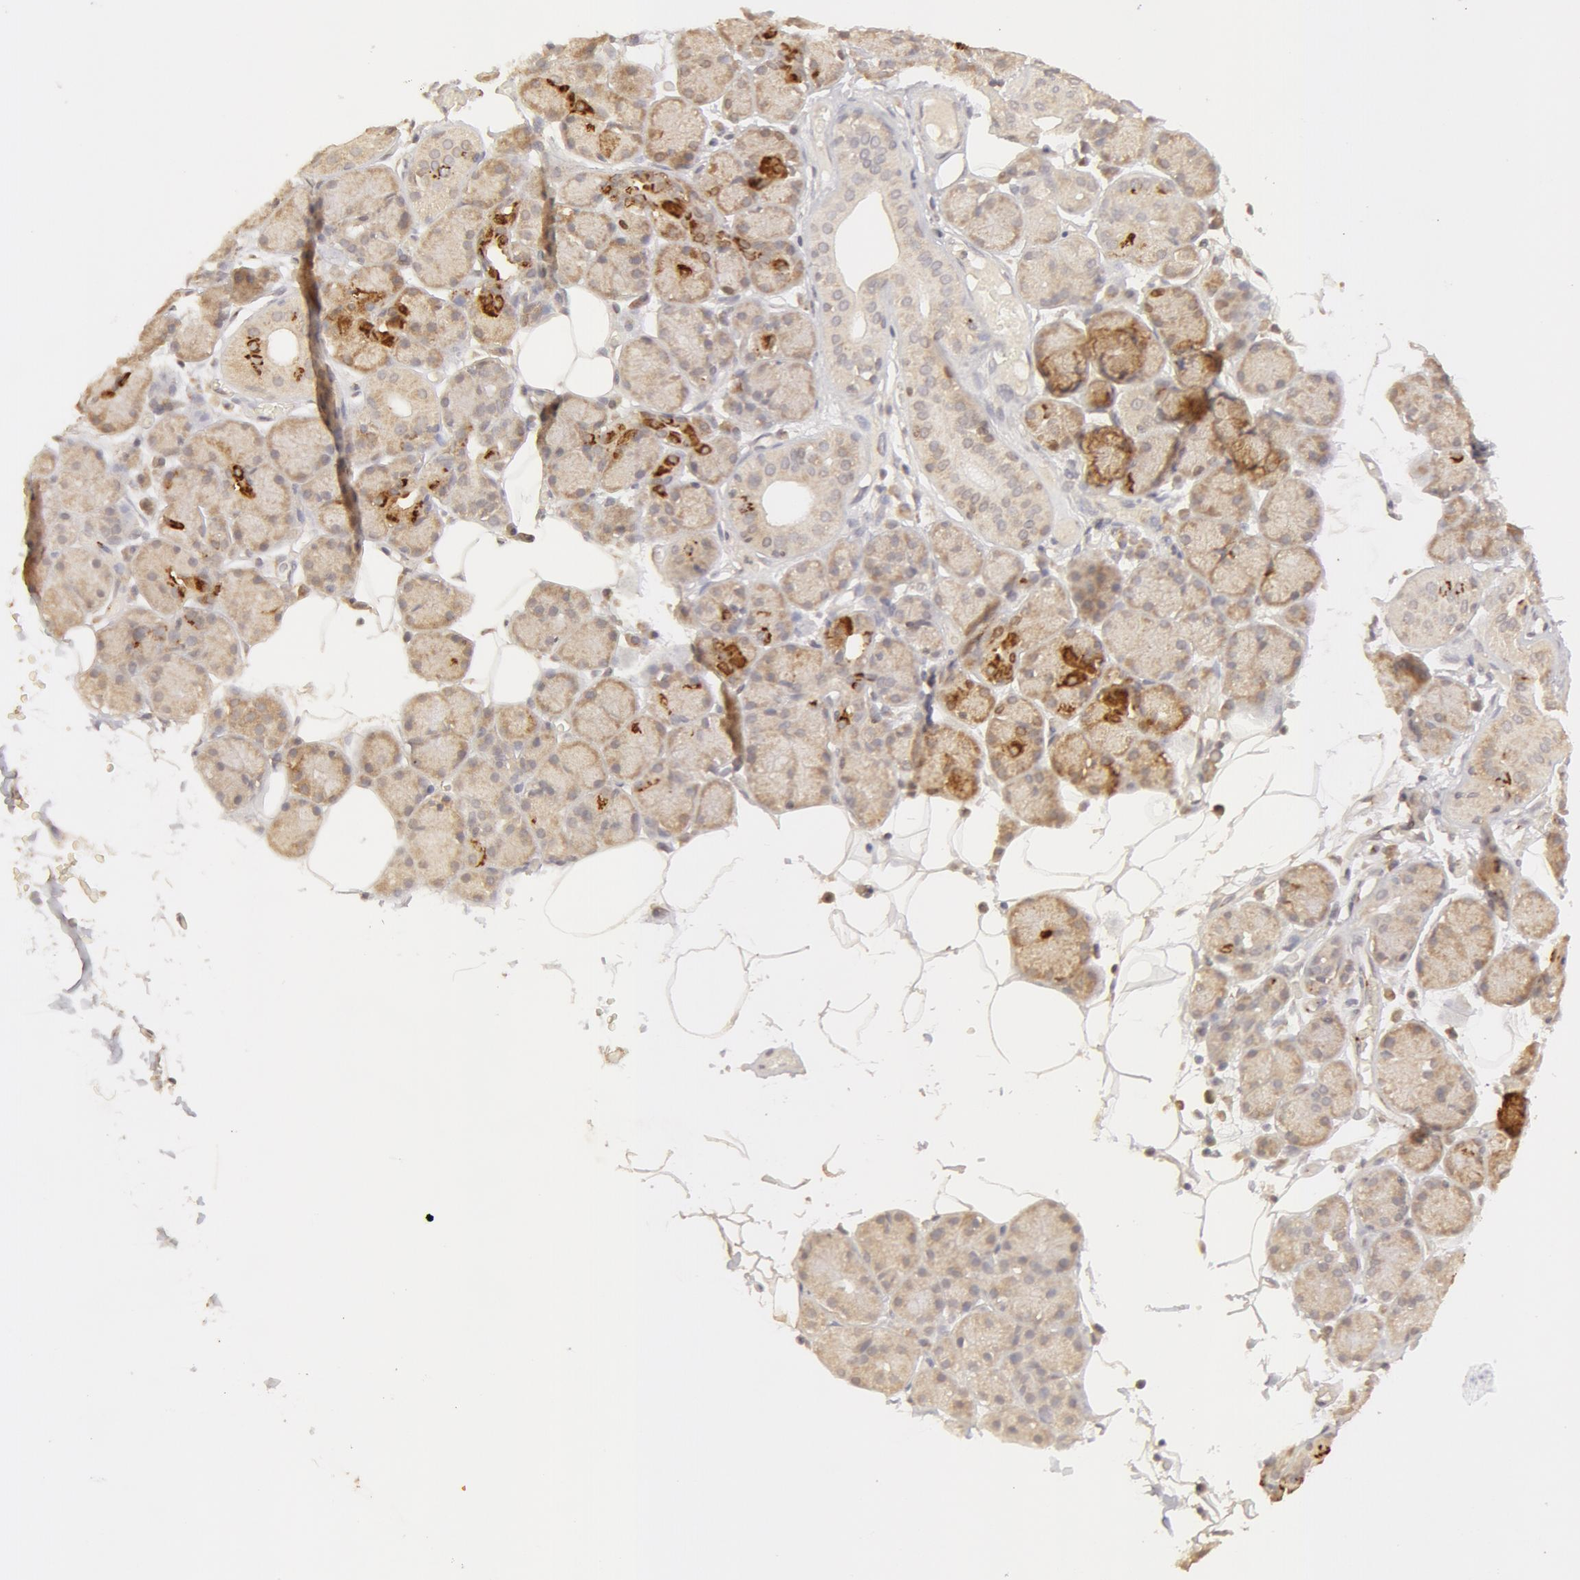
{"staining": {"intensity": "moderate", "quantity": "<25%", "location": "cytoplasmic/membranous"}, "tissue": "salivary gland", "cell_type": "Glandular cells", "image_type": "normal", "snomed": [{"axis": "morphology", "description": "Normal tissue, NOS"}, {"axis": "topography", "description": "Salivary gland"}], "caption": "Salivary gland stained for a protein shows moderate cytoplasmic/membranous positivity in glandular cells.", "gene": "ADPRH", "patient": {"sex": "male", "age": 54}}